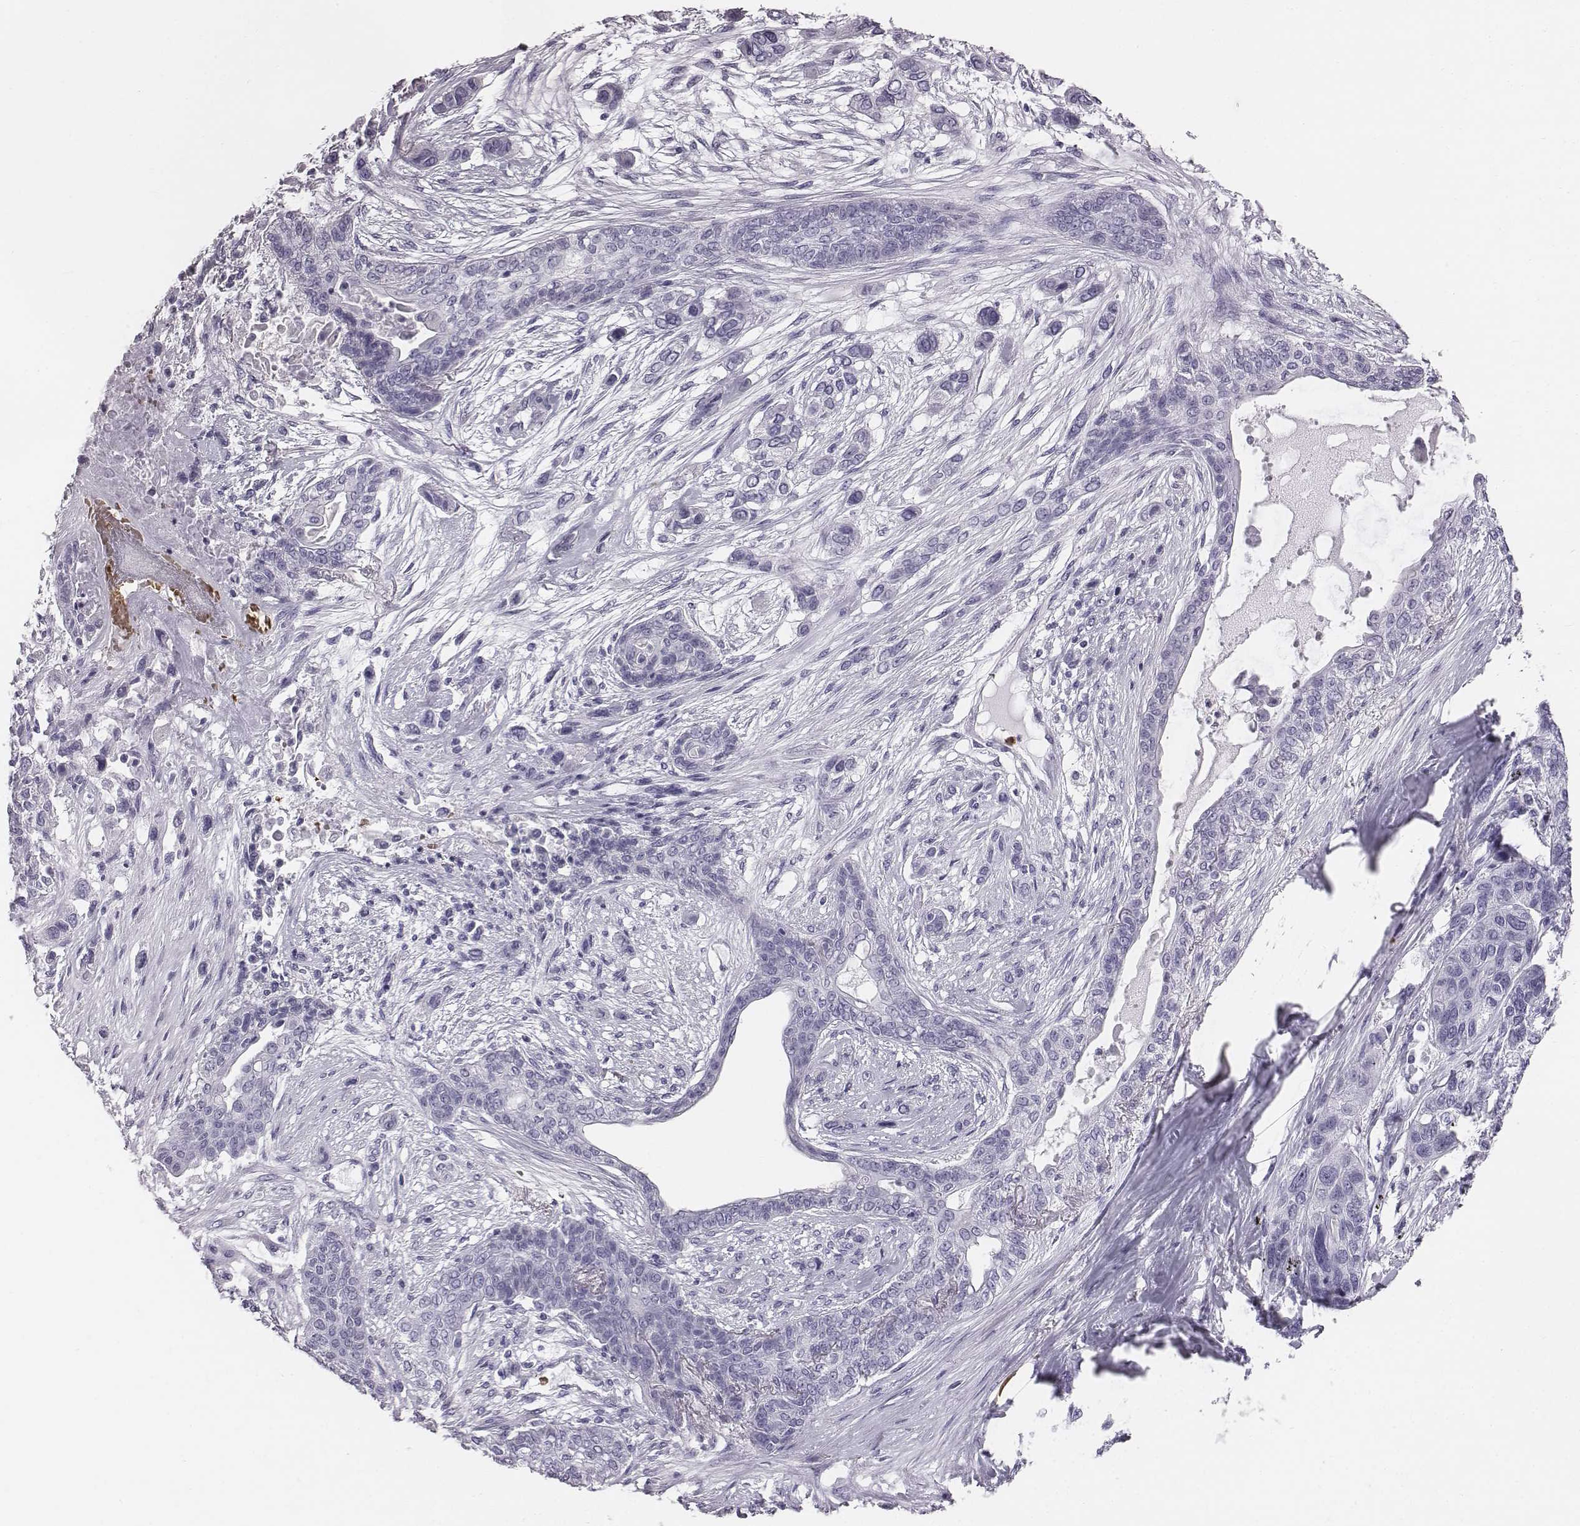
{"staining": {"intensity": "negative", "quantity": "none", "location": "none"}, "tissue": "lung cancer", "cell_type": "Tumor cells", "image_type": "cancer", "snomed": [{"axis": "morphology", "description": "Squamous cell carcinoma, NOS"}, {"axis": "topography", "description": "Lung"}], "caption": "Immunohistochemical staining of human squamous cell carcinoma (lung) shows no significant expression in tumor cells.", "gene": "HBZ", "patient": {"sex": "female", "age": 70}}